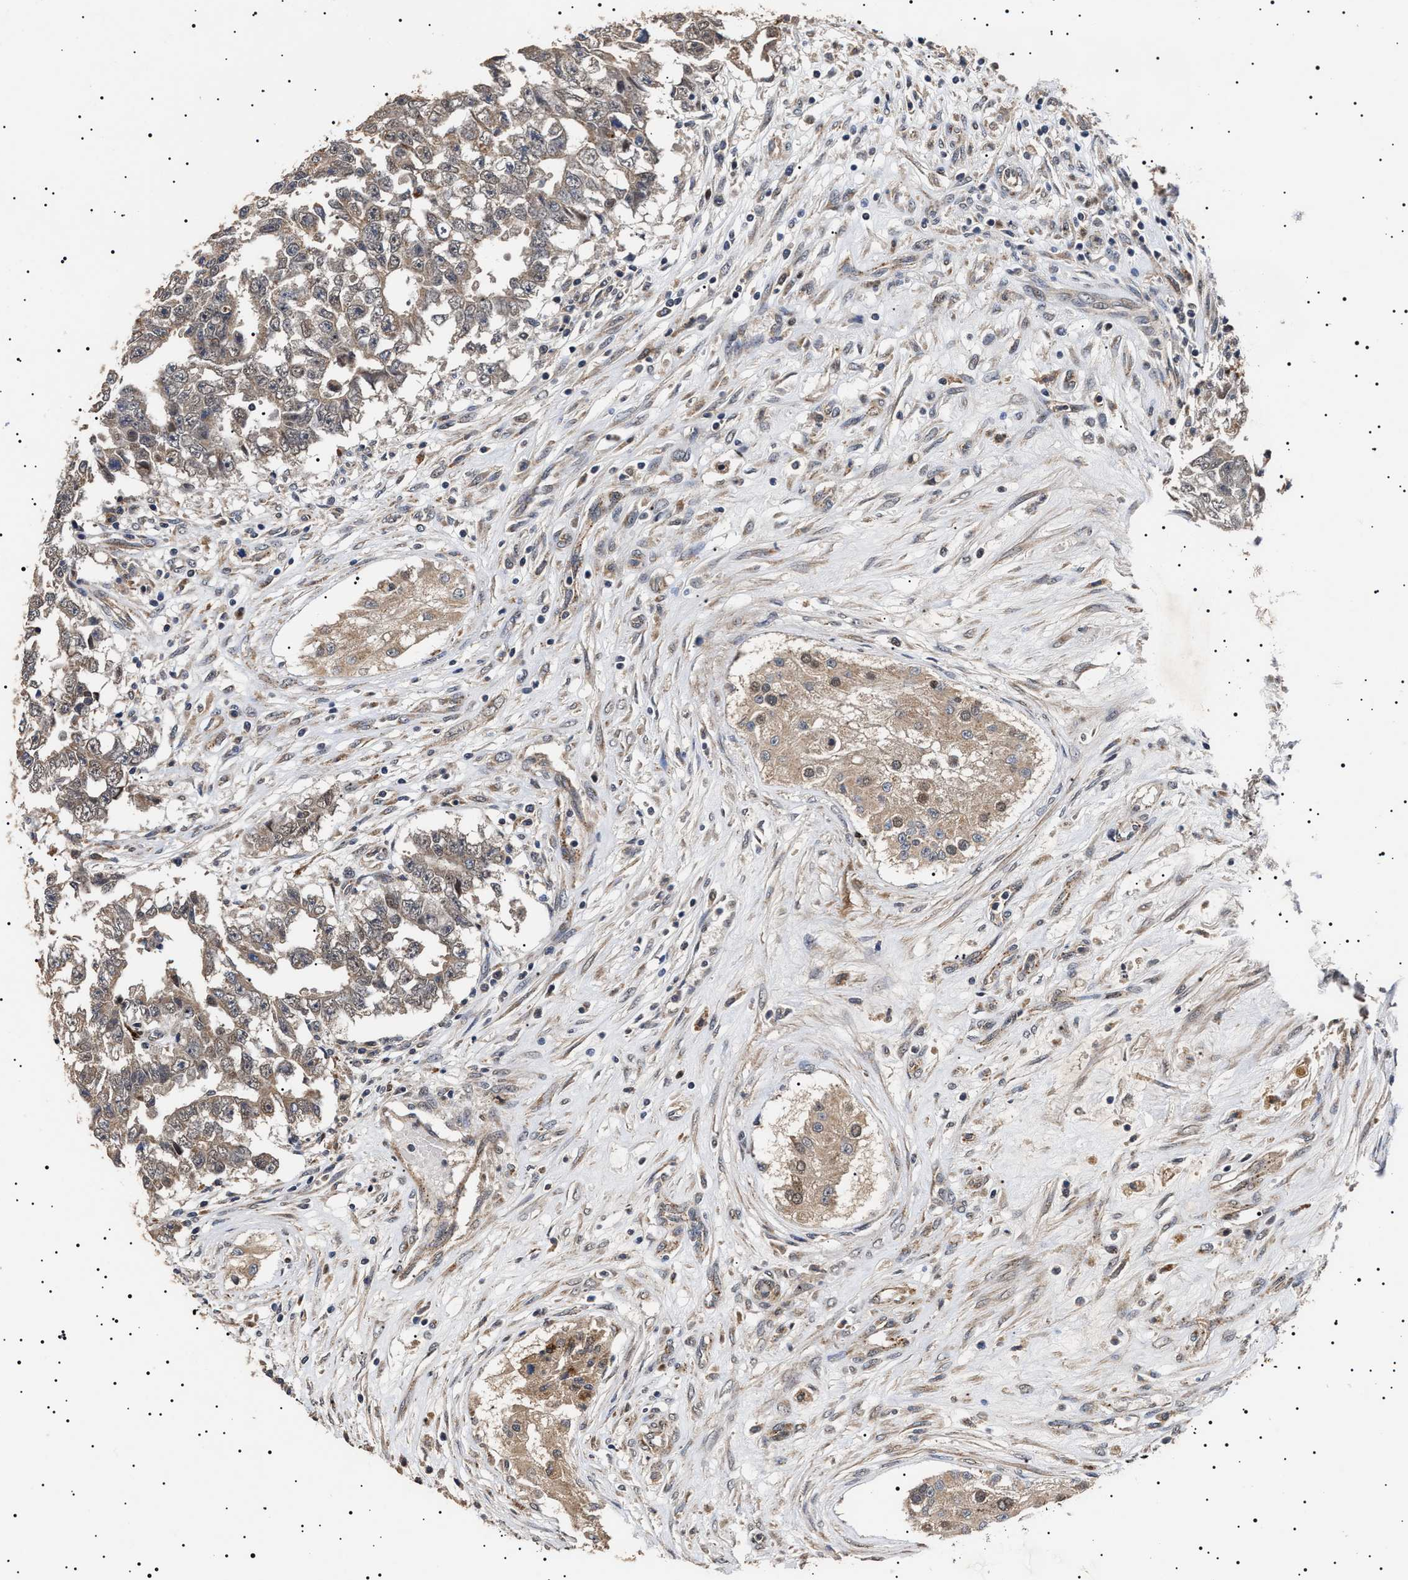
{"staining": {"intensity": "weak", "quantity": ">75%", "location": "cytoplasmic/membranous"}, "tissue": "testis cancer", "cell_type": "Tumor cells", "image_type": "cancer", "snomed": [{"axis": "morphology", "description": "Carcinoma, Embryonal, NOS"}, {"axis": "topography", "description": "Testis"}], "caption": "Human testis embryonal carcinoma stained with a protein marker displays weak staining in tumor cells.", "gene": "RAB34", "patient": {"sex": "male", "age": 25}}